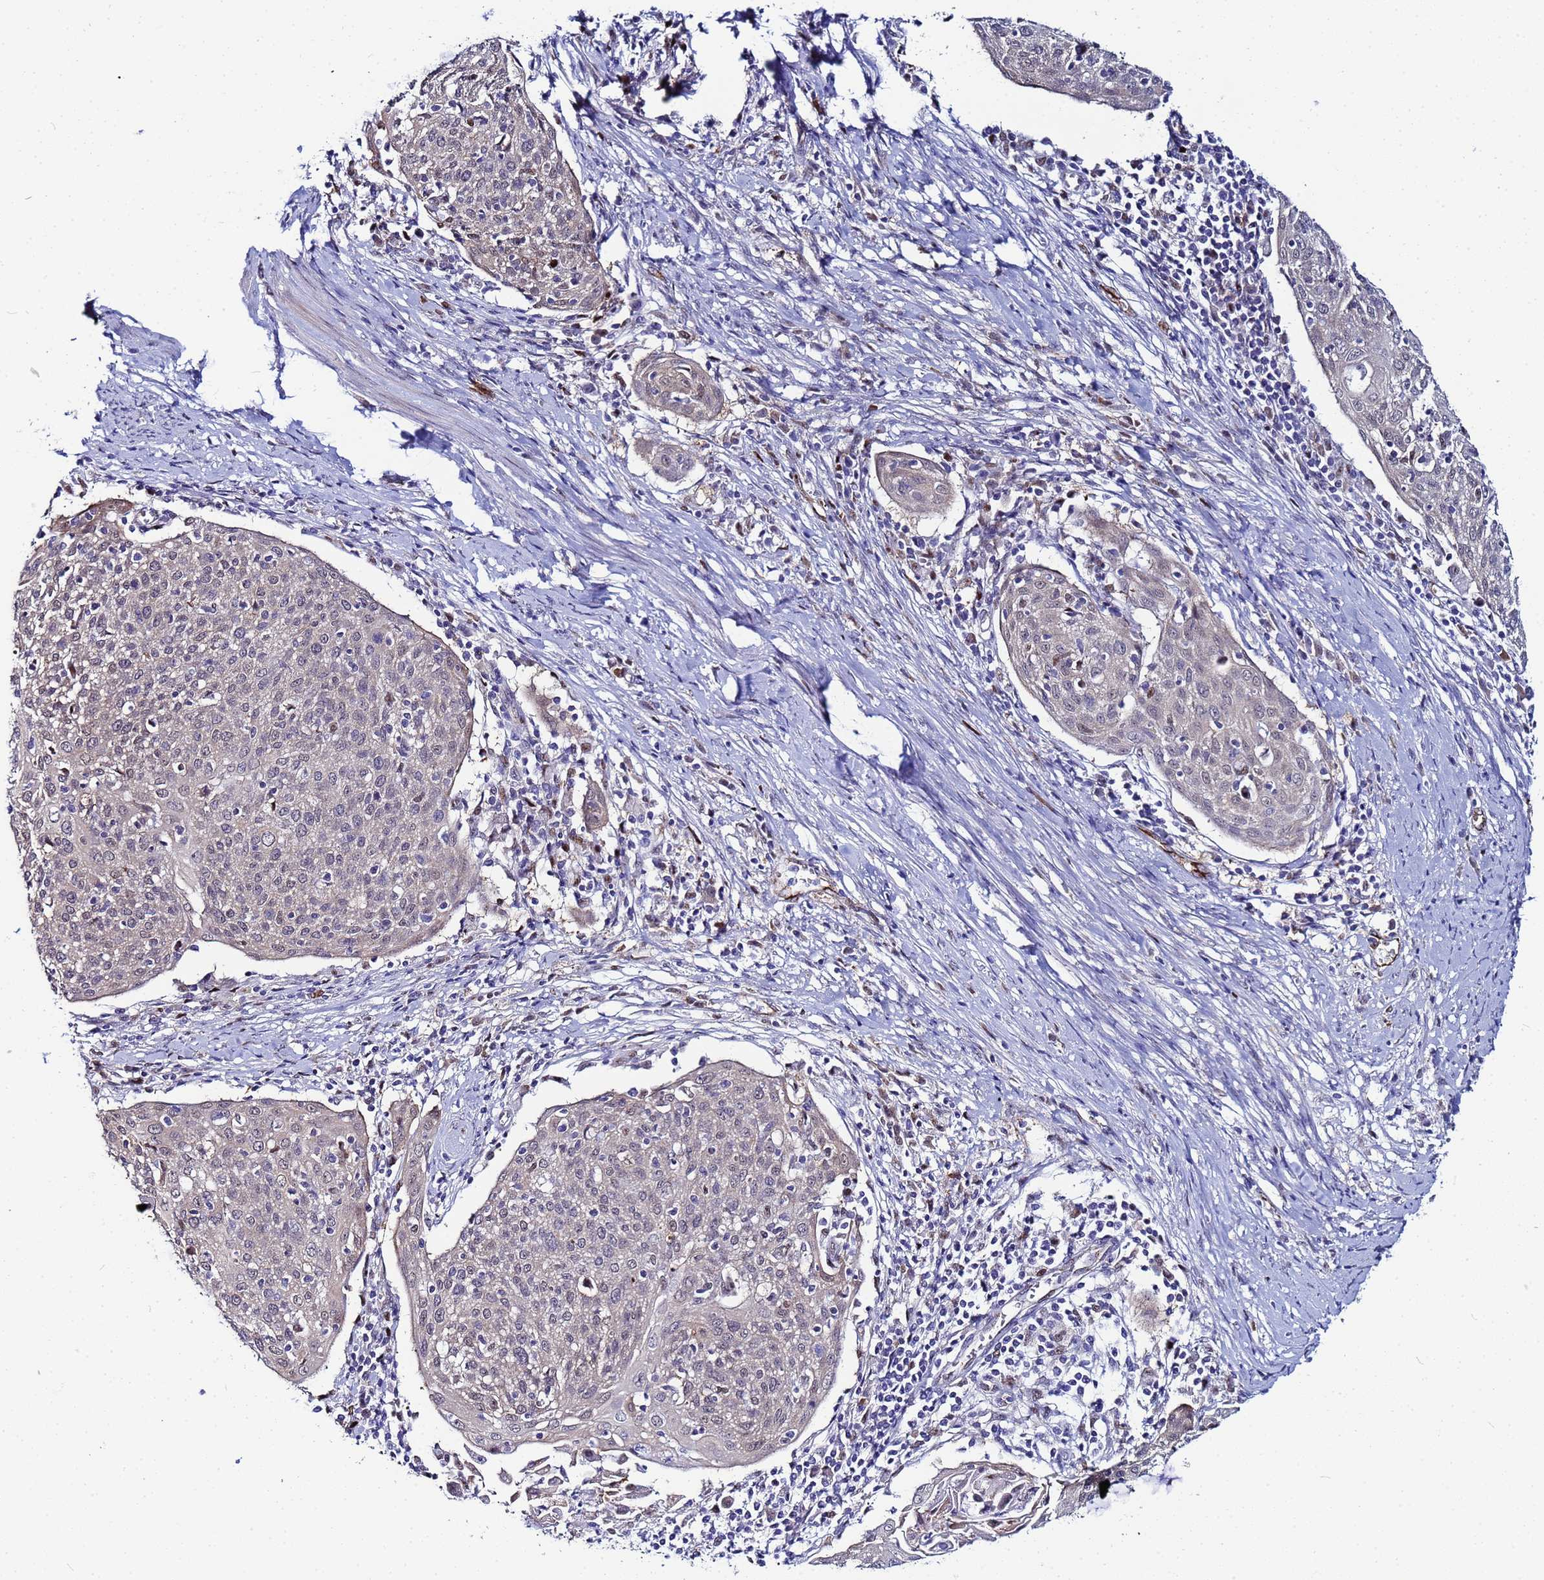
{"staining": {"intensity": "weak", "quantity": "<25%", "location": "cytoplasmic/membranous"}, "tissue": "cervical cancer", "cell_type": "Tumor cells", "image_type": "cancer", "snomed": [{"axis": "morphology", "description": "Squamous cell carcinoma, NOS"}, {"axis": "topography", "description": "Cervix"}], "caption": "An image of human cervical cancer is negative for staining in tumor cells.", "gene": "SLC25A37", "patient": {"sex": "female", "age": 67}}